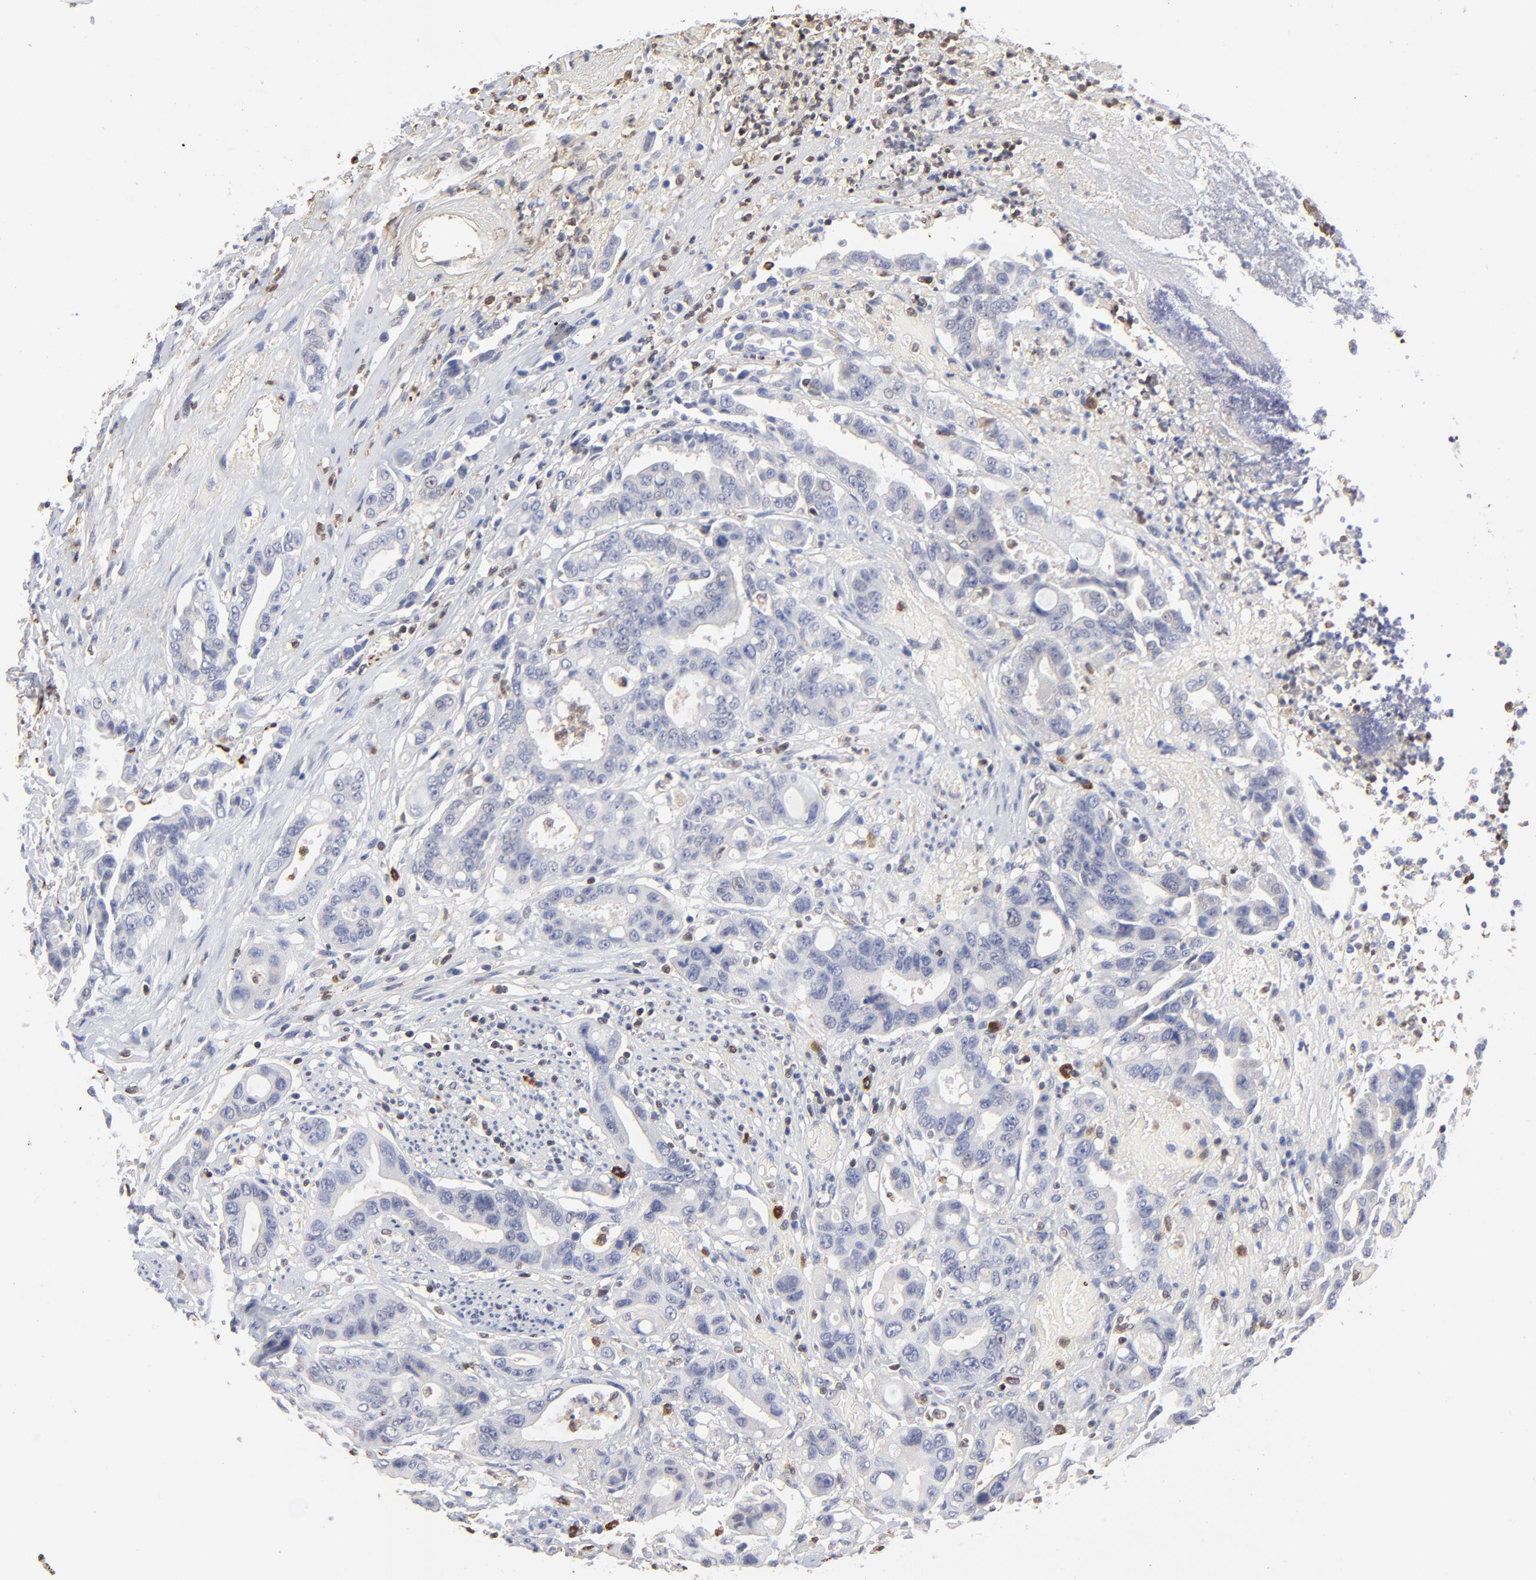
{"staining": {"intensity": "negative", "quantity": "none", "location": "none"}, "tissue": "colorectal cancer", "cell_type": "Tumor cells", "image_type": "cancer", "snomed": [{"axis": "morphology", "description": "Adenocarcinoma, NOS"}, {"axis": "topography", "description": "Colon"}], "caption": "The immunohistochemistry (IHC) histopathology image has no significant expression in tumor cells of colorectal adenocarcinoma tissue.", "gene": "TBXT", "patient": {"sex": "female", "age": 70}}